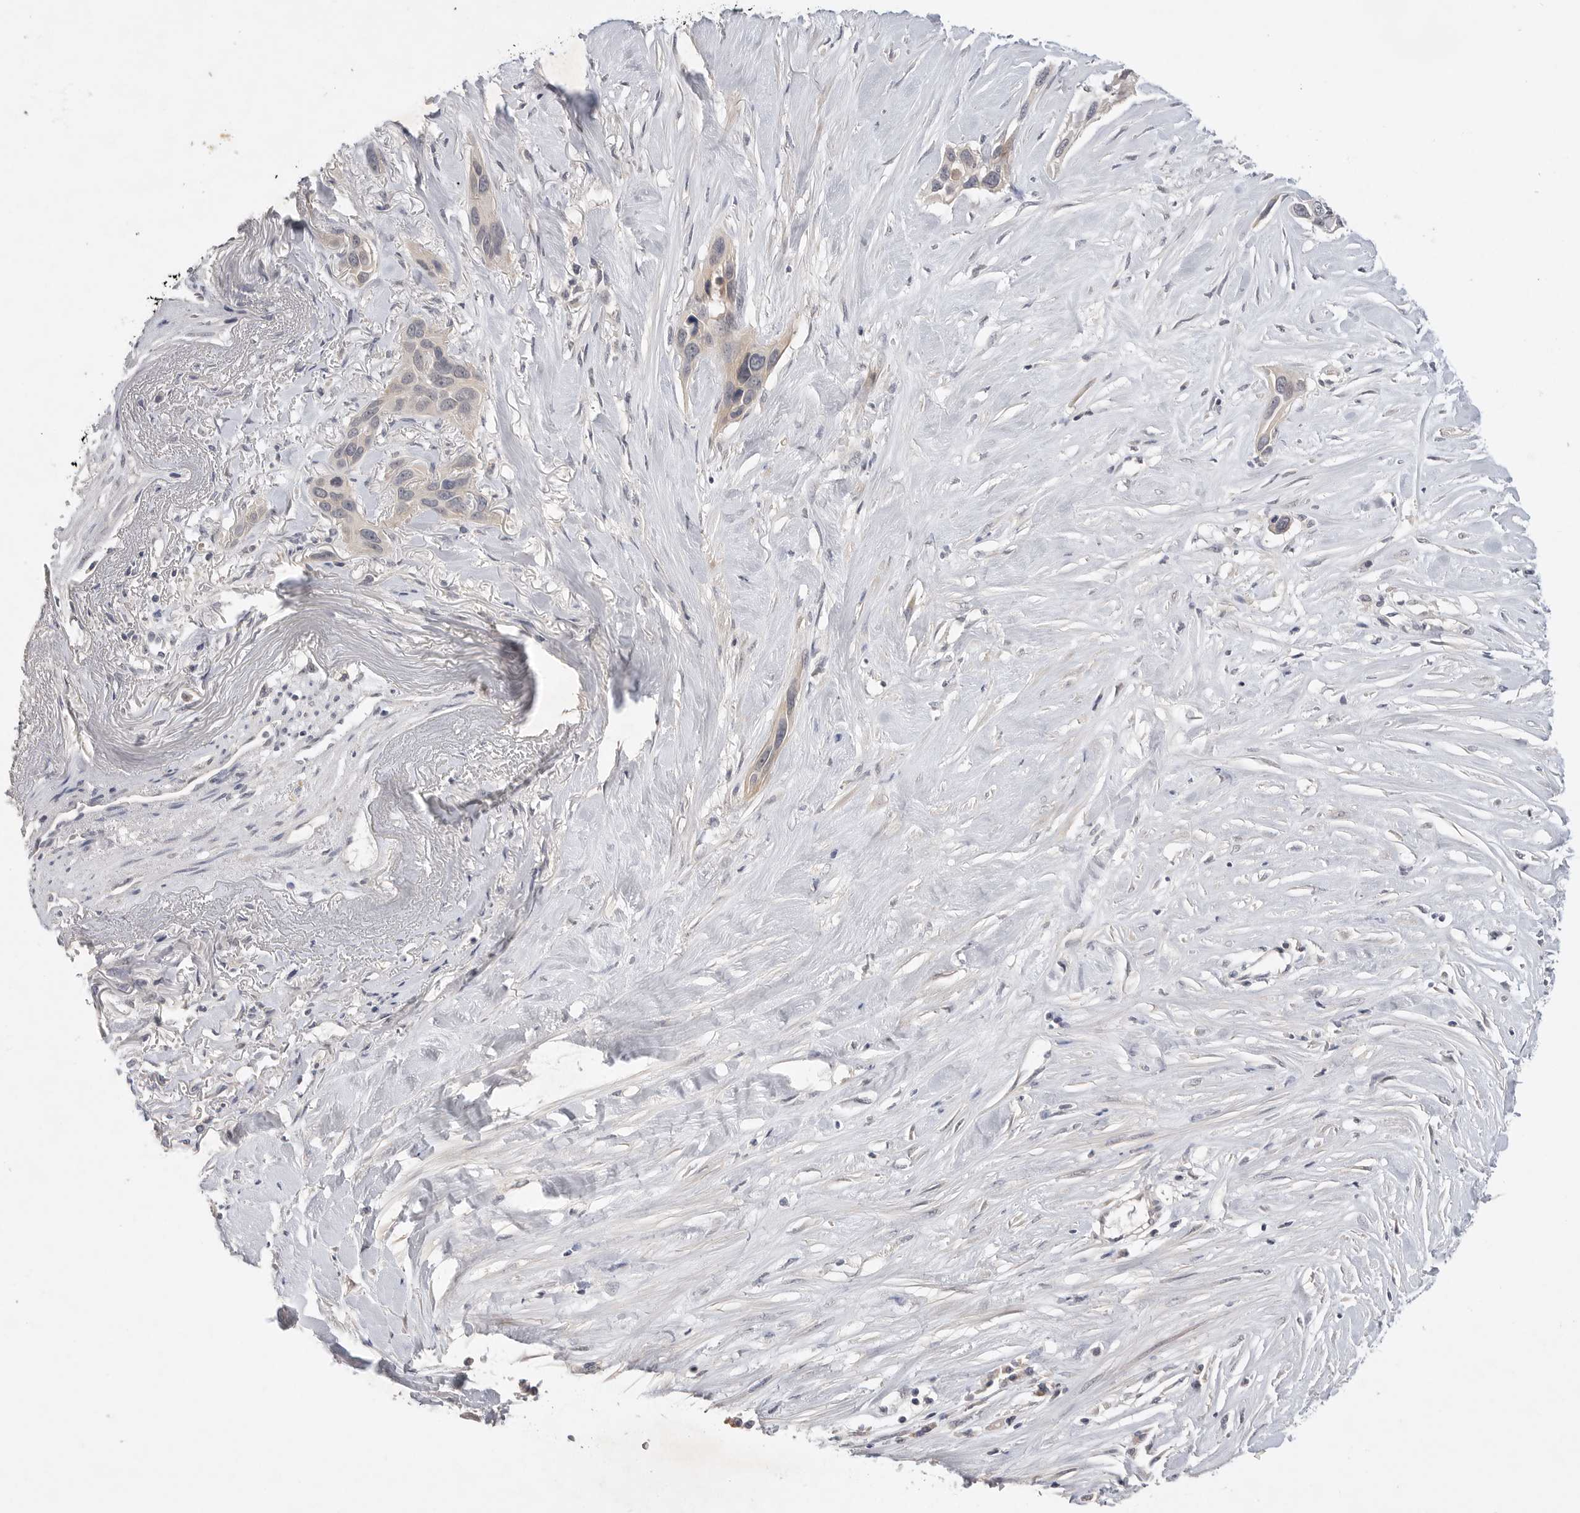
{"staining": {"intensity": "negative", "quantity": "none", "location": "none"}, "tissue": "pancreatic cancer", "cell_type": "Tumor cells", "image_type": "cancer", "snomed": [{"axis": "morphology", "description": "Adenocarcinoma, NOS"}, {"axis": "topography", "description": "Pancreas"}], "caption": "IHC image of human pancreatic cancer stained for a protein (brown), which displays no positivity in tumor cells. Brightfield microscopy of immunohistochemistry stained with DAB (3,3'-diaminobenzidine) (brown) and hematoxylin (blue), captured at high magnification.", "gene": "ITGAD", "patient": {"sex": "female", "age": 60}}